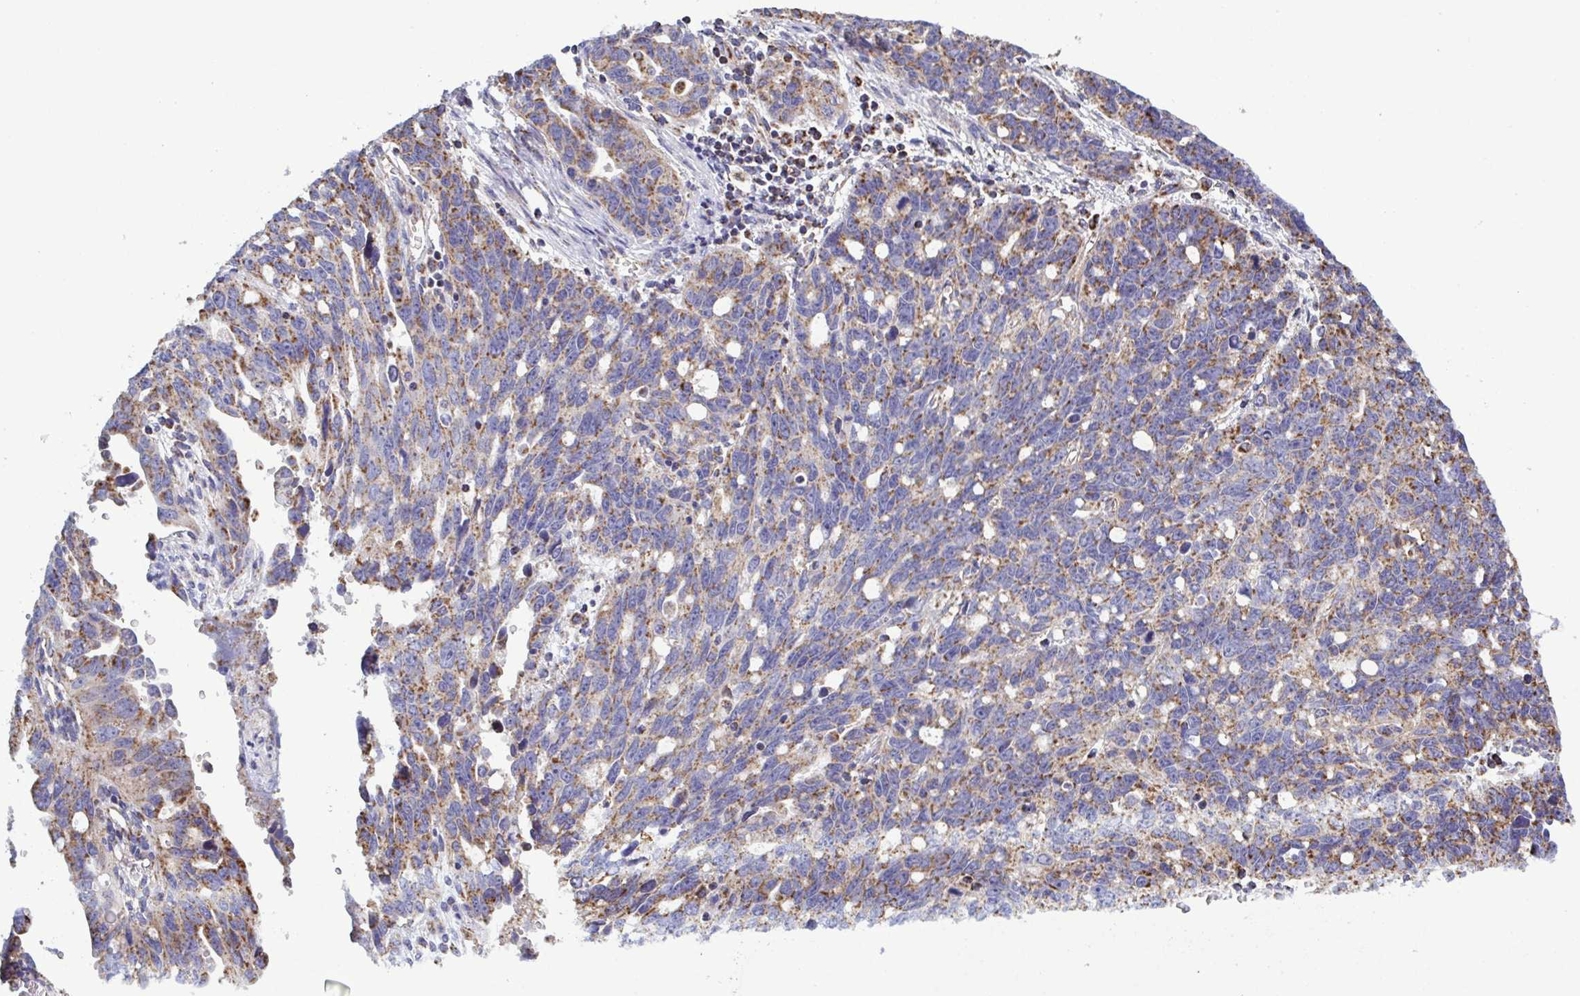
{"staining": {"intensity": "moderate", "quantity": ">75%", "location": "cytoplasmic/membranous"}, "tissue": "ovarian cancer", "cell_type": "Tumor cells", "image_type": "cancer", "snomed": [{"axis": "morphology", "description": "Cystadenocarcinoma, serous, NOS"}, {"axis": "topography", "description": "Ovary"}], "caption": "Tumor cells exhibit moderate cytoplasmic/membranous positivity in about >75% of cells in ovarian cancer (serous cystadenocarcinoma).", "gene": "CSDE1", "patient": {"sex": "female", "age": 69}}